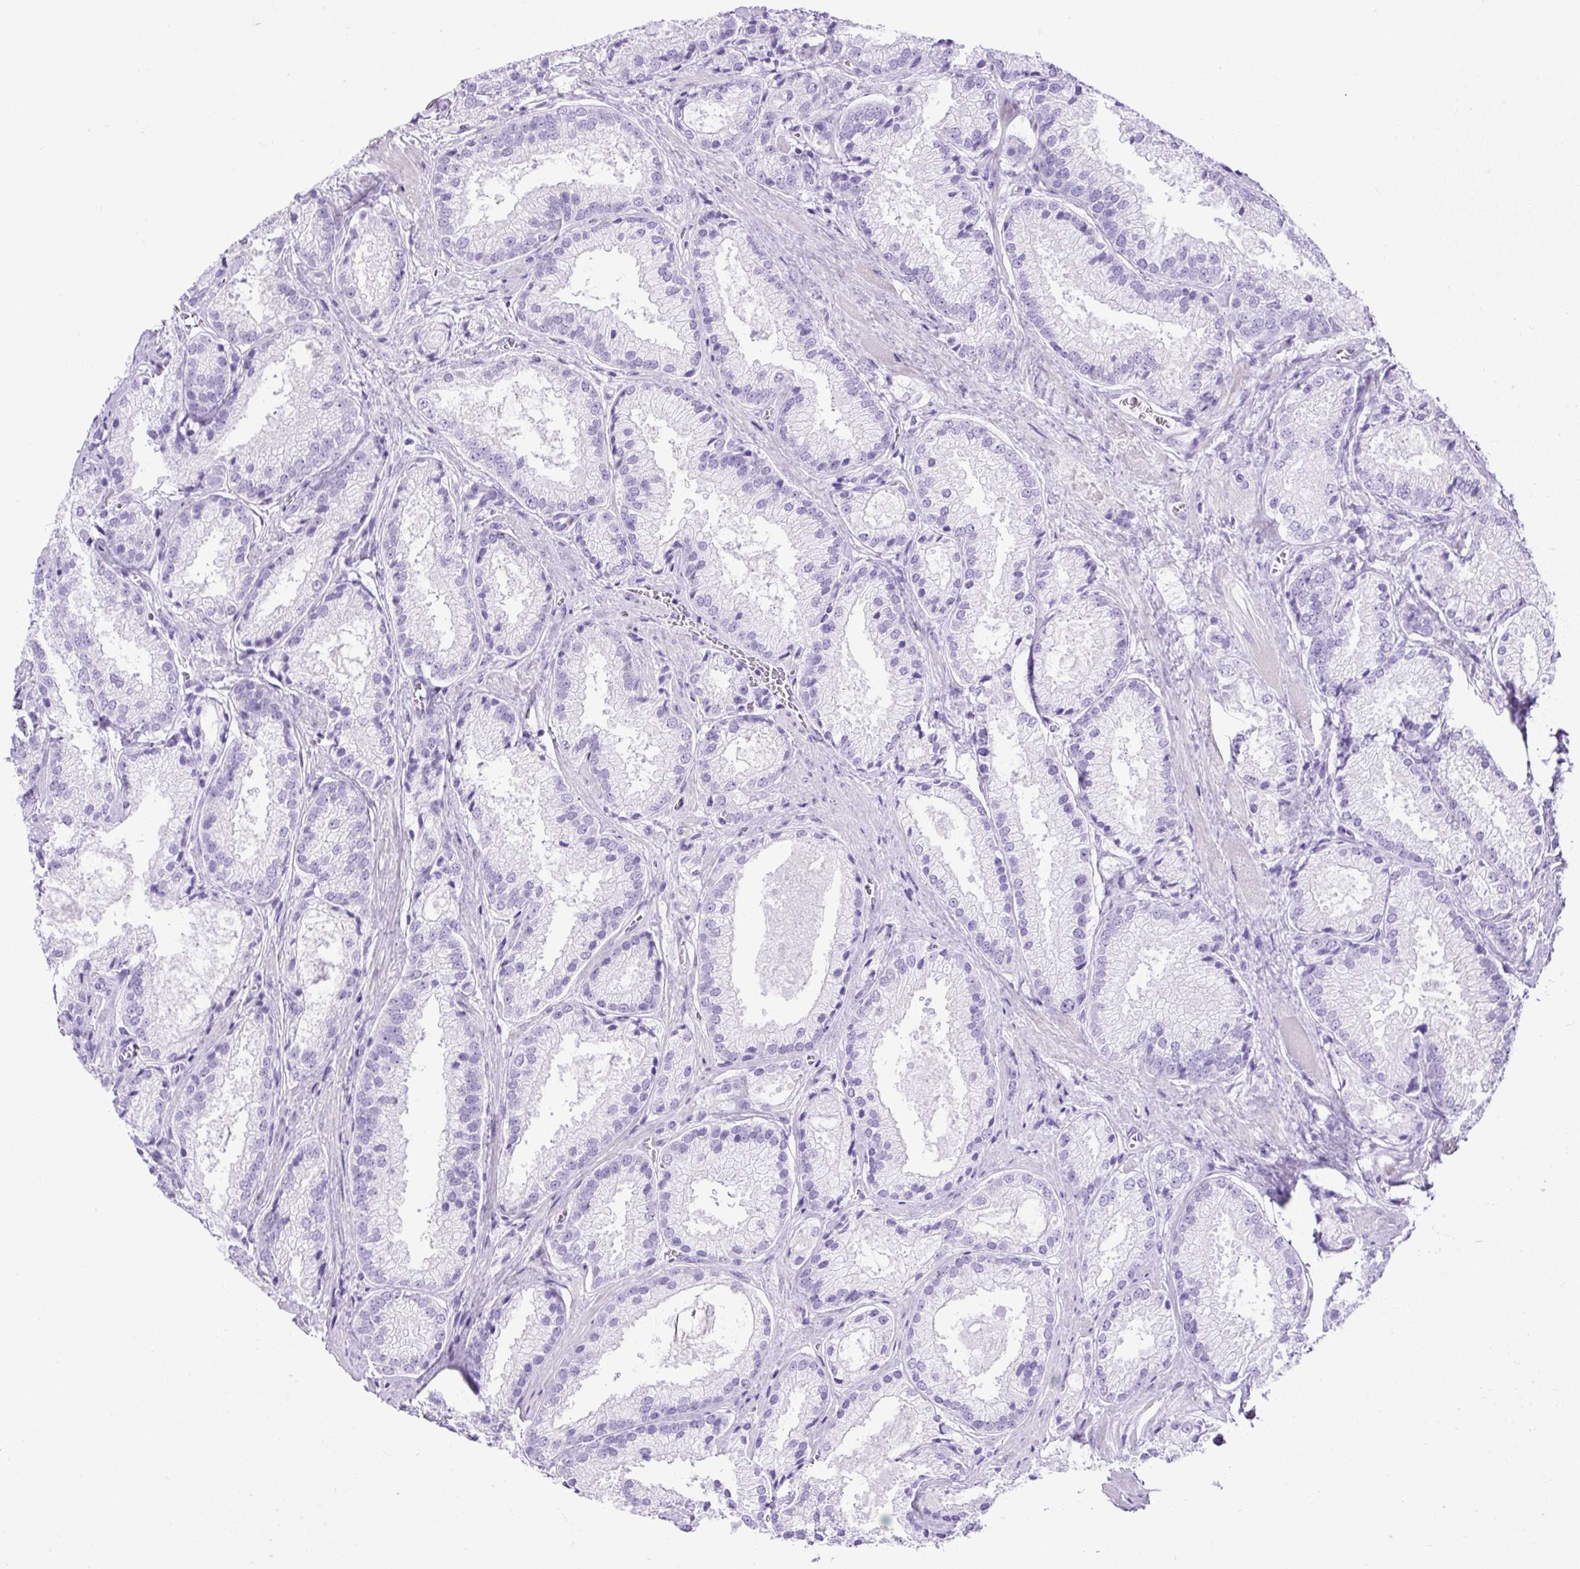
{"staining": {"intensity": "negative", "quantity": "none", "location": "none"}, "tissue": "prostate cancer", "cell_type": "Tumor cells", "image_type": "cancer", "snomed": [{"axis": "morphology", "description": "Adenocarcinoma, High grade"}, {"axis": "topography", "description": "Prostate"}], "caption": "Tumor cells show no significant protein expression in prostate cancer.", "gene": "UPP1", "patient": {"sex": "male", "age": 68}}